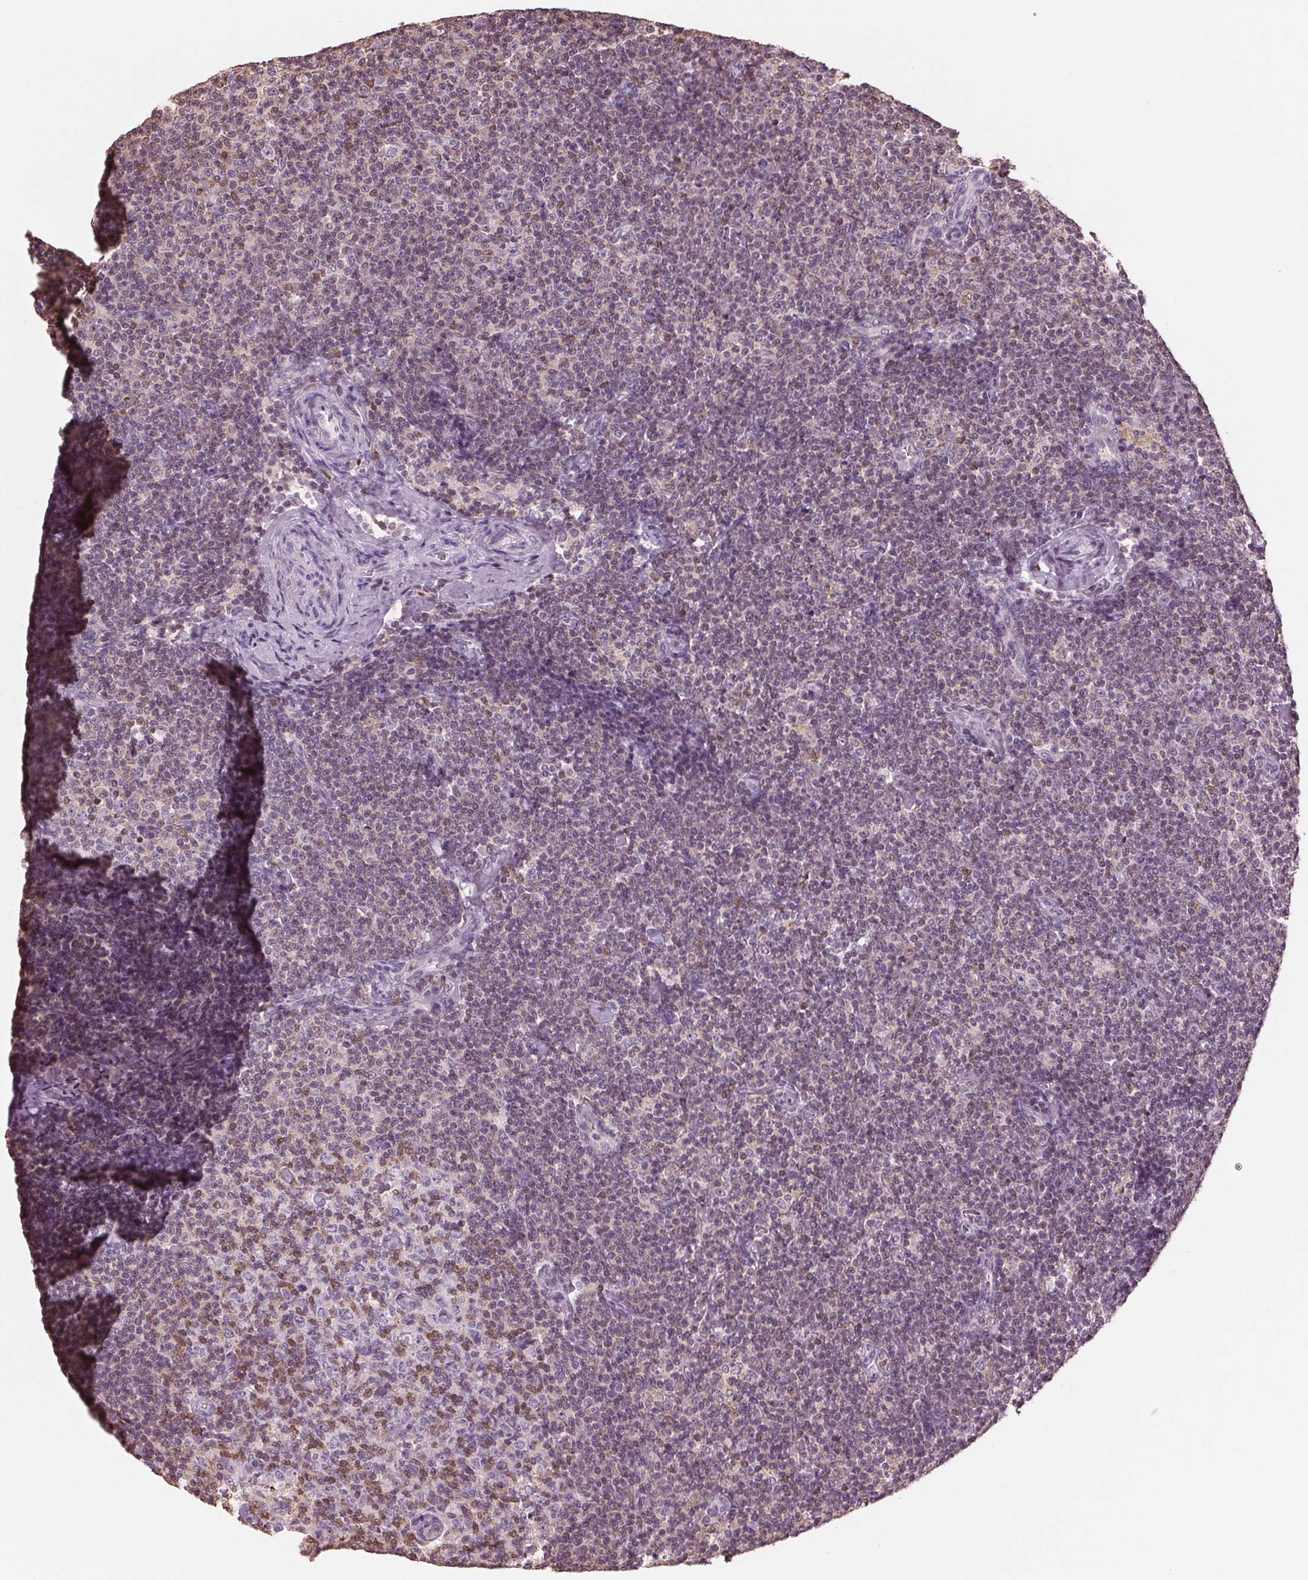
{"staining": {"intensity": "negative", "quantity": "none", "location": "none"}, "tissue": "lymphoma", "cell_type": "Tumor cells", "image_type": "cancer", "snomed": [{"axis": "morphology", "description": "Malignant lymphoma, non-Hodgkin's type, Low grade"}, {"axis": "topography", "description": "Lymph node"}], "caption": "A photomicrograph of lymphoma stained for a protein shows no brown staining in tumor cells.", "gene": "BTLA", "patient": {"sex": "male", "age": 81}}